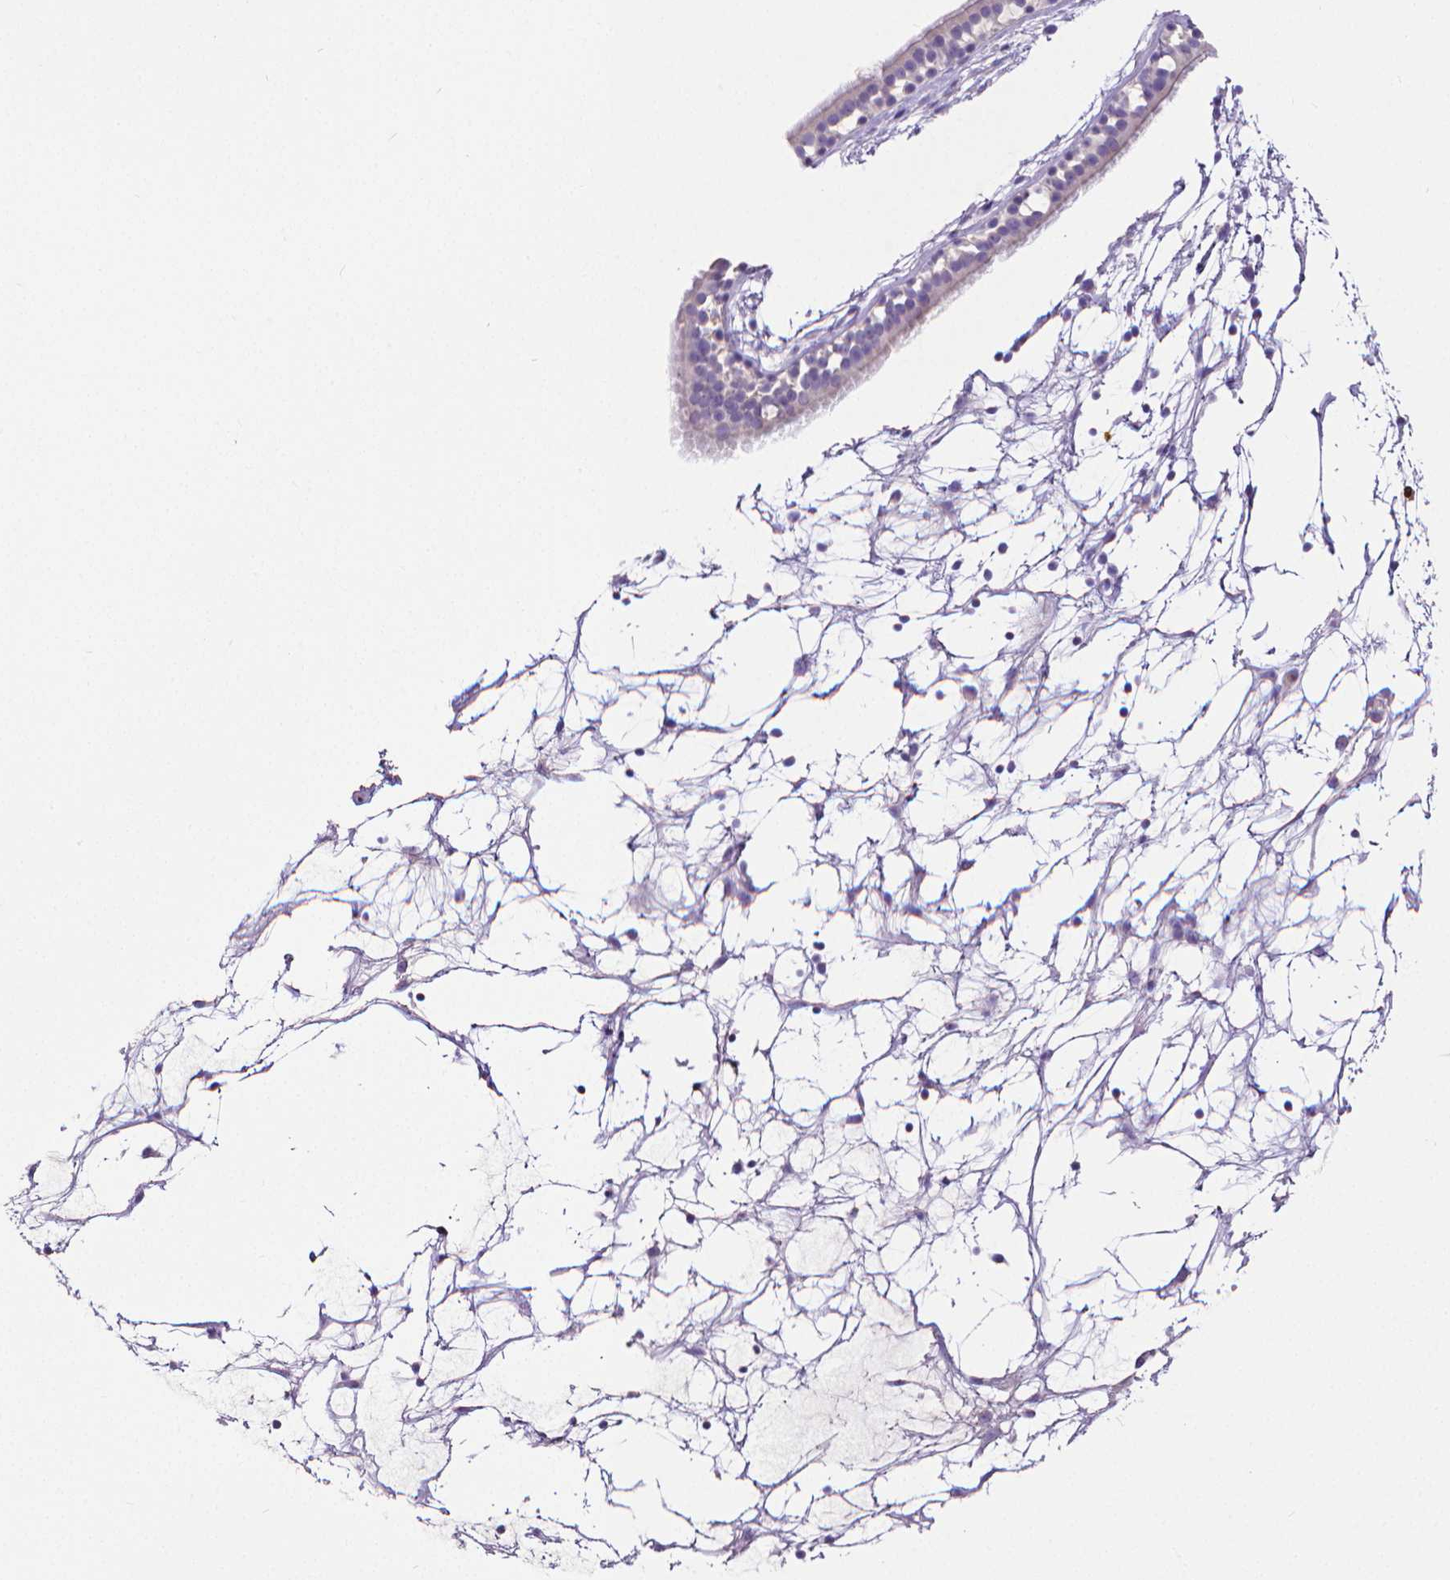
{"staining": {"intensity": "negative", "quantity": "none", "location": "none"}, "tissue": "nasopharynx", "cell_type": "Respiratory epithelial cells", "image_type": "normal", "snomed": [{"axis": "morphology", "description": "Normal tissue, NOS"}, {"axis": "topography", "description": "Nasopharynx"}], "caption": "High power microscopy histopathology image of an IHC photomicrograph of normal nasopharynx, revealing no significant staining in respiratory epithelial cells. (Brightfield microscopy of DAB (3,3'-diaminobenzidine) immunohistochemistry at high magnification).", "gene": "MMP9", "patient": {"sex": "male", "age": 68}}